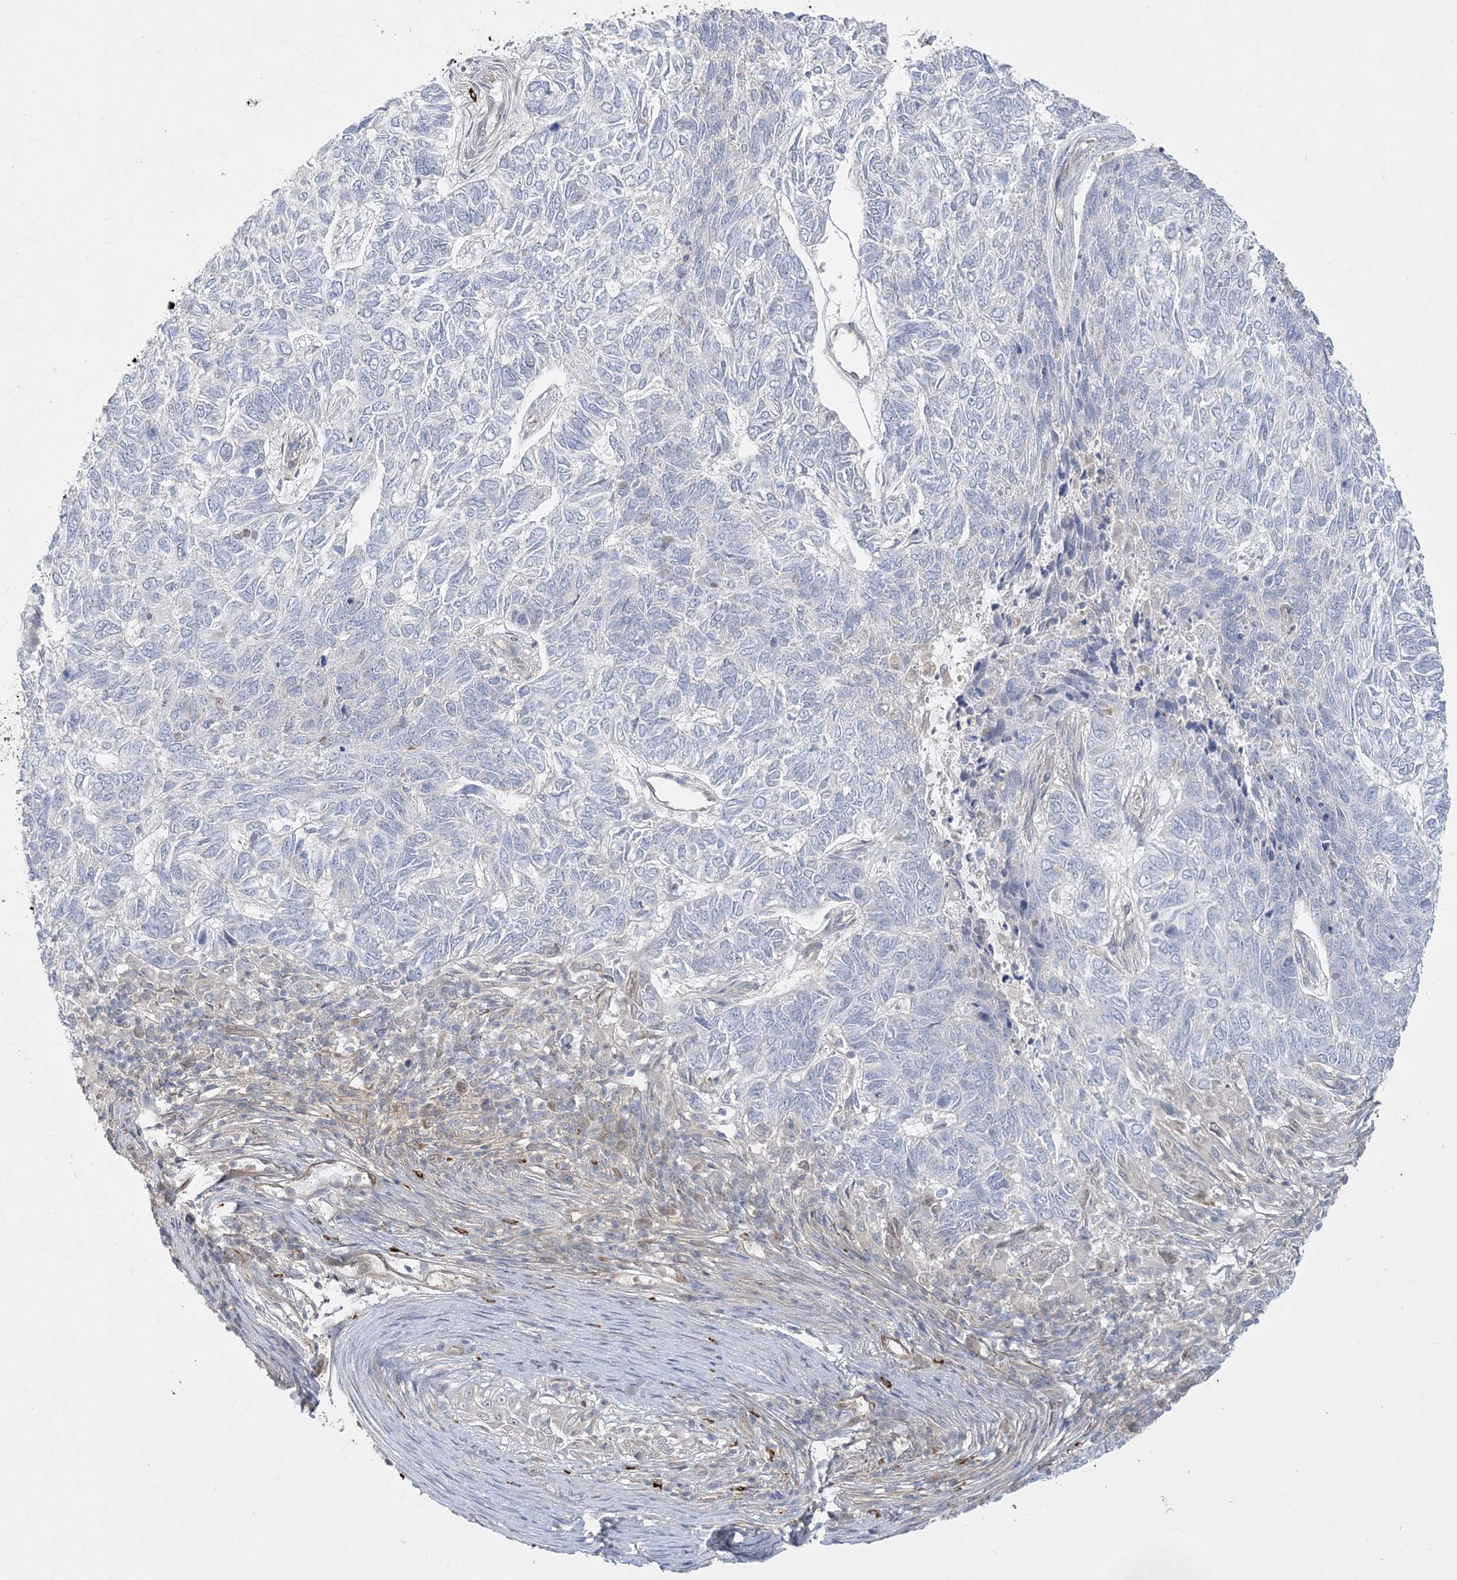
{"staining": {"intensity": "negative", "quantity": "none", "location": "none"}, "tissue": "skin cancer", "cell_type": "Tumor cells", "image_type": "cancer", "snomed": [{"axis": "morphology", "description": "Basal cell carcinoma"}, {"axis": "topography", "description": "Skin"}], "caption": "Protein analysis of skin cancer (basal cell carcinoma) exhibits no significant staining in tumor cells.", "gene": "INPP1", "patient": {"sex": "female", "age": 65}}